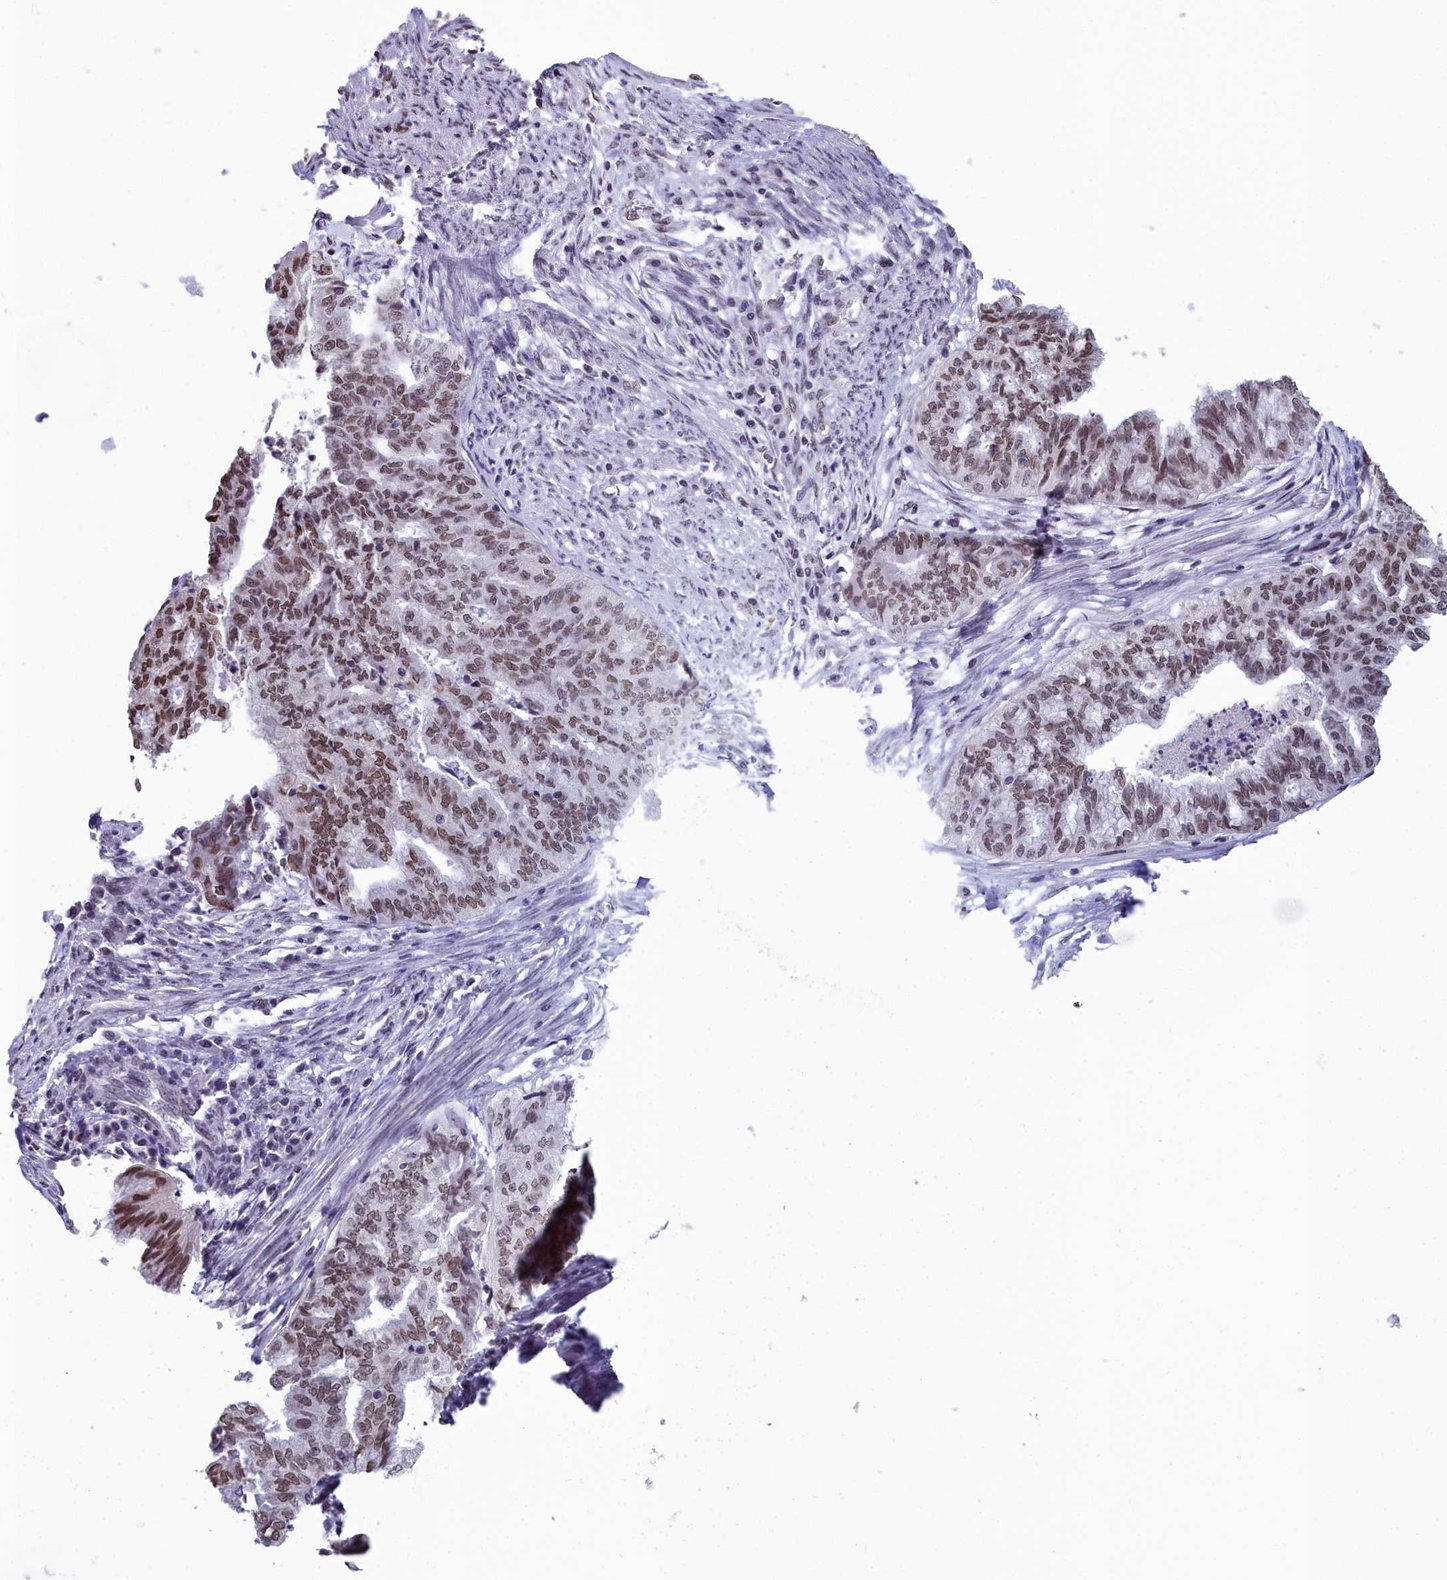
{"staining": {"intensity": "moderate", "quantity": "25%-75%", "location": "nuclear"}, "tissue": "endometrial cancer", "cell_type": "Tumor cells", "image_type": "cancer", "snomed": [{"axis": "morphology", "description": "Adenocarcinoma, NOS"}, {"axis": "topography", "description": "Endometrium"}], "caption": "Human endometrial cancer stained with a brown dye displays moderate nuclear positive expression in about 25%-75% of tumor cells.", "gene": "CCDC97", "patient": {"sex": "female", "age": 79}}